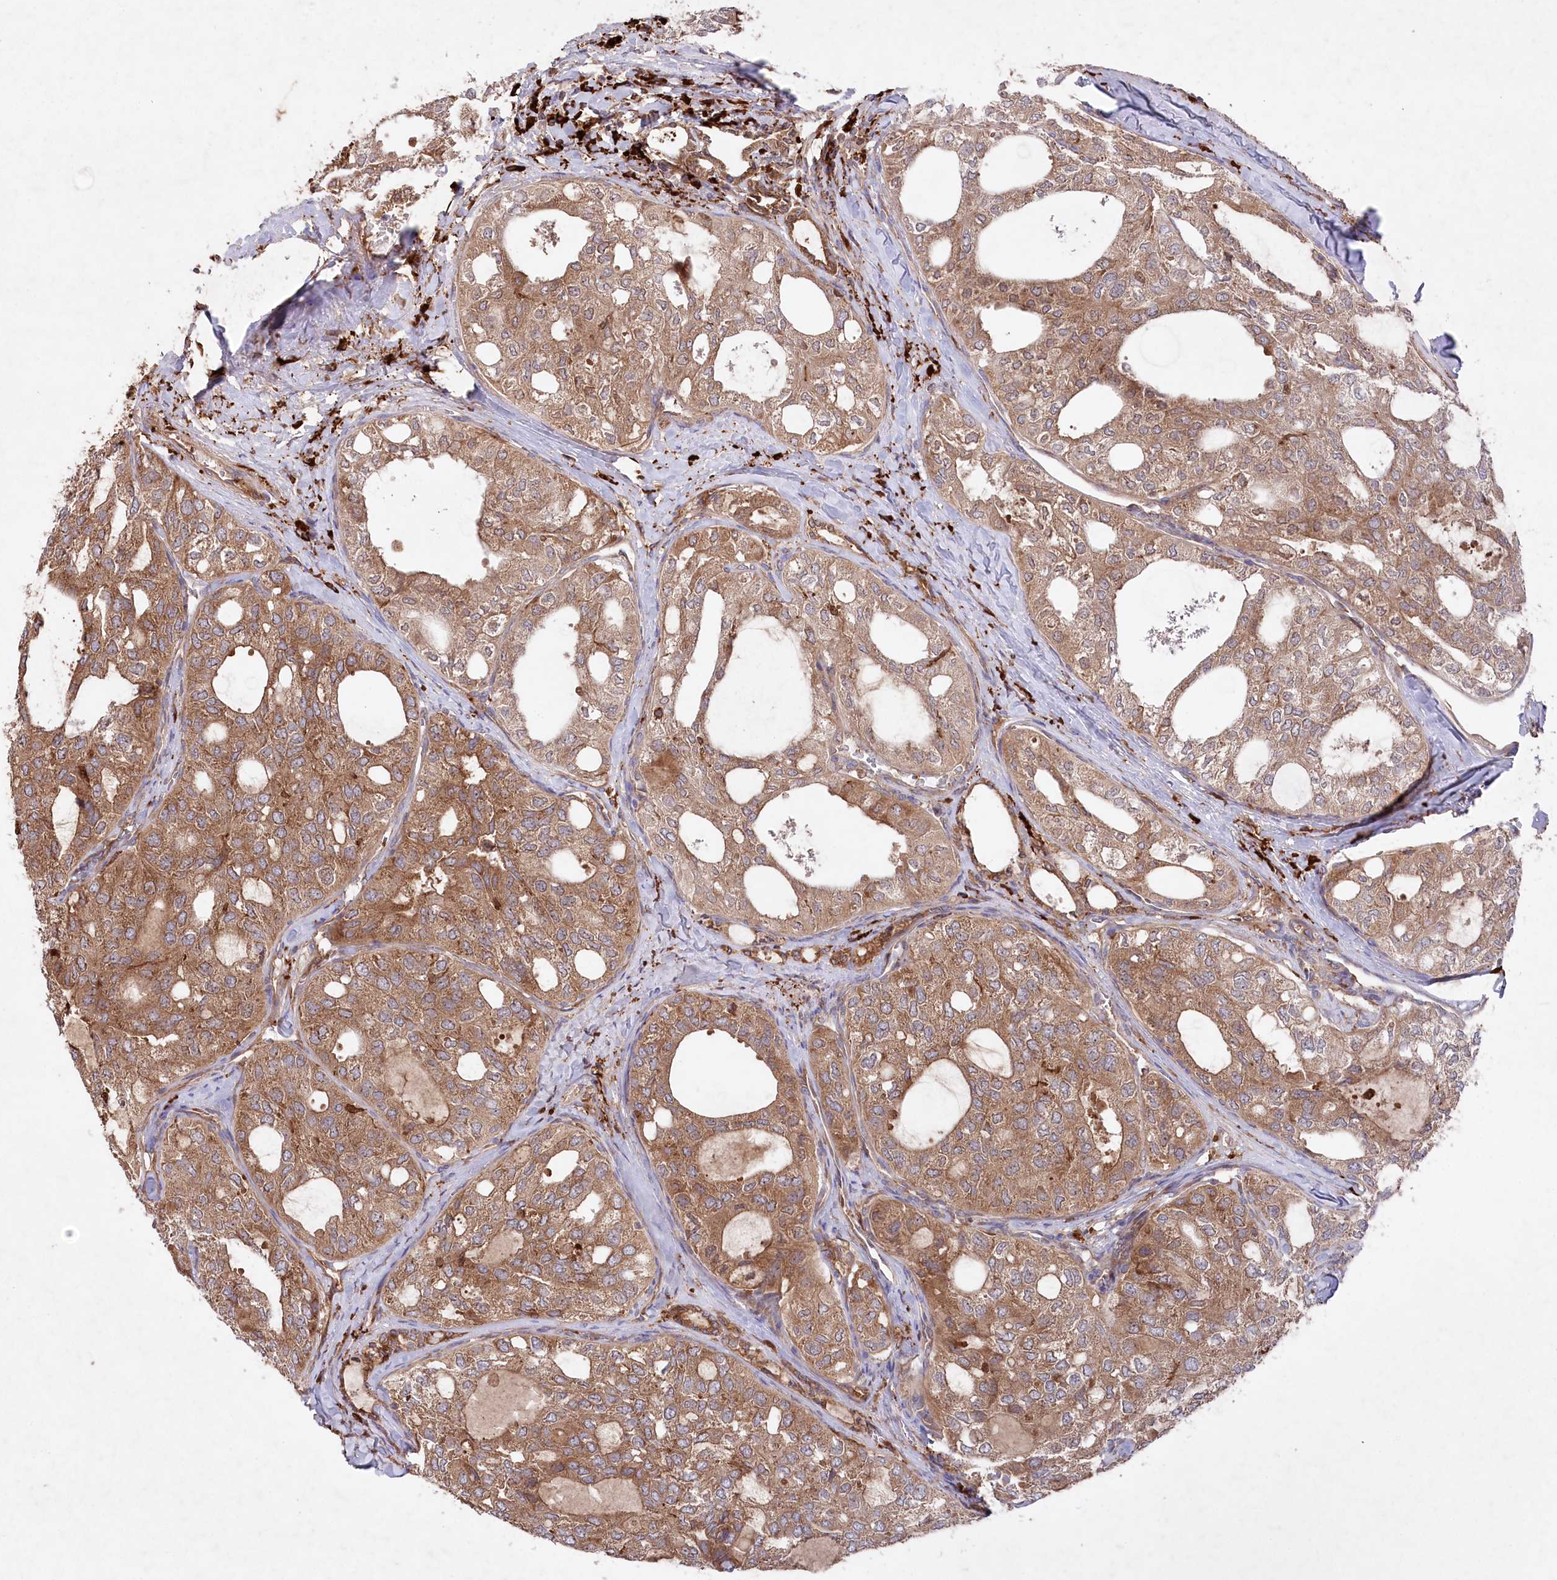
{"staining": {"intensity": "moderate", "quantity": ">75%", "location": "cytoplasmic/membranous"}, "tissue": "thyroid cancer", "cell_type": "Tumor cells", "image_type": "cancer", "snomed": [{"axis": "morphology", "description": "Follicular adenoma carcinoma, NOS"}, {"axis": "topography", "description": "Thyroid gland"}], "caption": "Protein staining displays moderate cytoplasmic/membranous positivity in approximately >75% of tumor cells in thyroid cancer. (Brightfield microscopy of DAB IHC at high magnification).", "gene": "PPP1R21", "patient": {"sex": "male", "age": 75}}